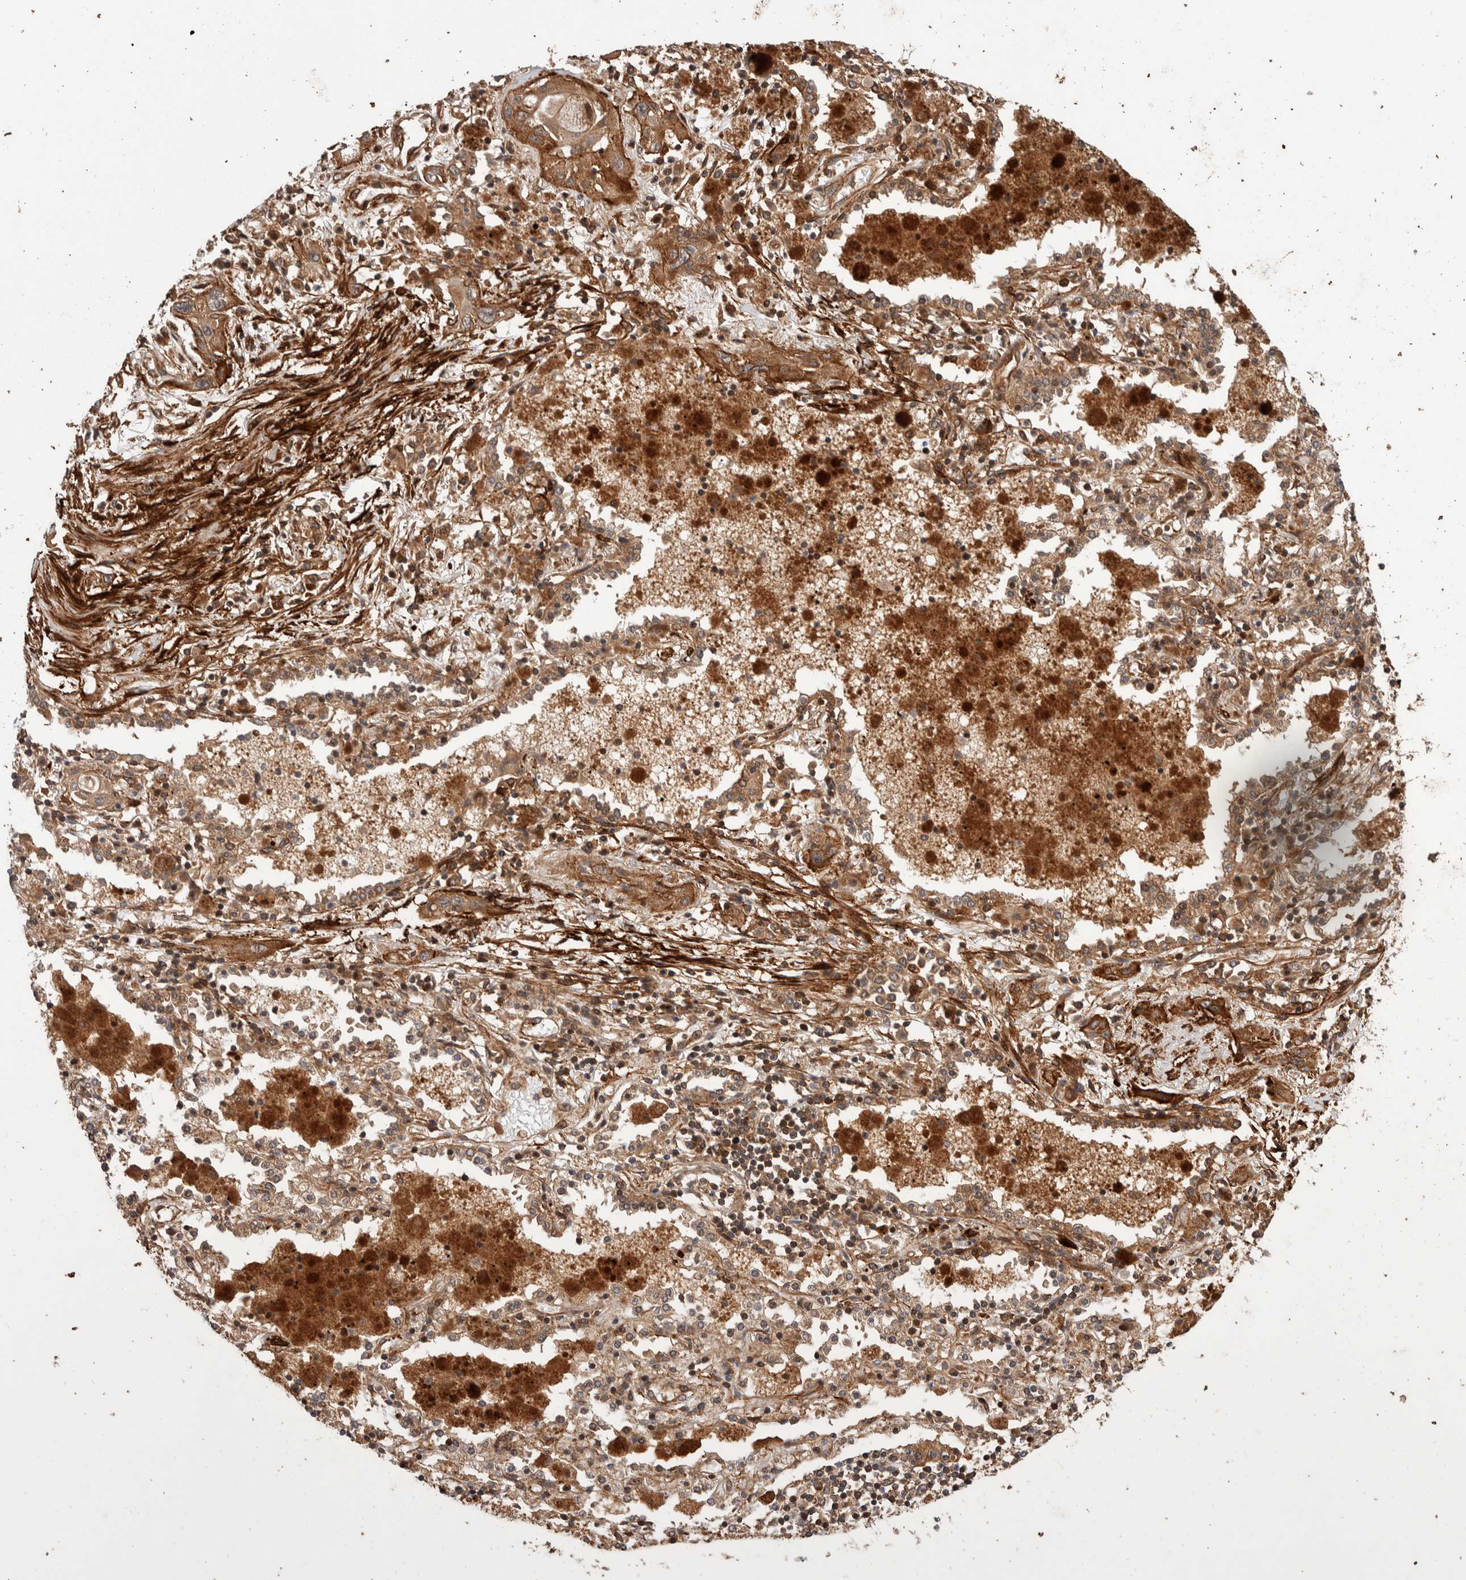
{"staining": {"intensity": "moderate", "quantity": ">75%", "location": "cytoplasmic/membranous"}, "tissue": "lung cancer", "cell_type": "Tumor cells", "image_type": "cancer", "snomed": [{"axis": "morphology", "description": "Squamous cell carcinoma, NOS"}, {"axis": "topography", "description": "Lung"}], "caption": "Lung squamous cell carcinoma stained with a protein marker demonstrates moderate staining in tumor cells.", "gene": "SYNRG", "patient": {"sex": "female", "age": 47}}